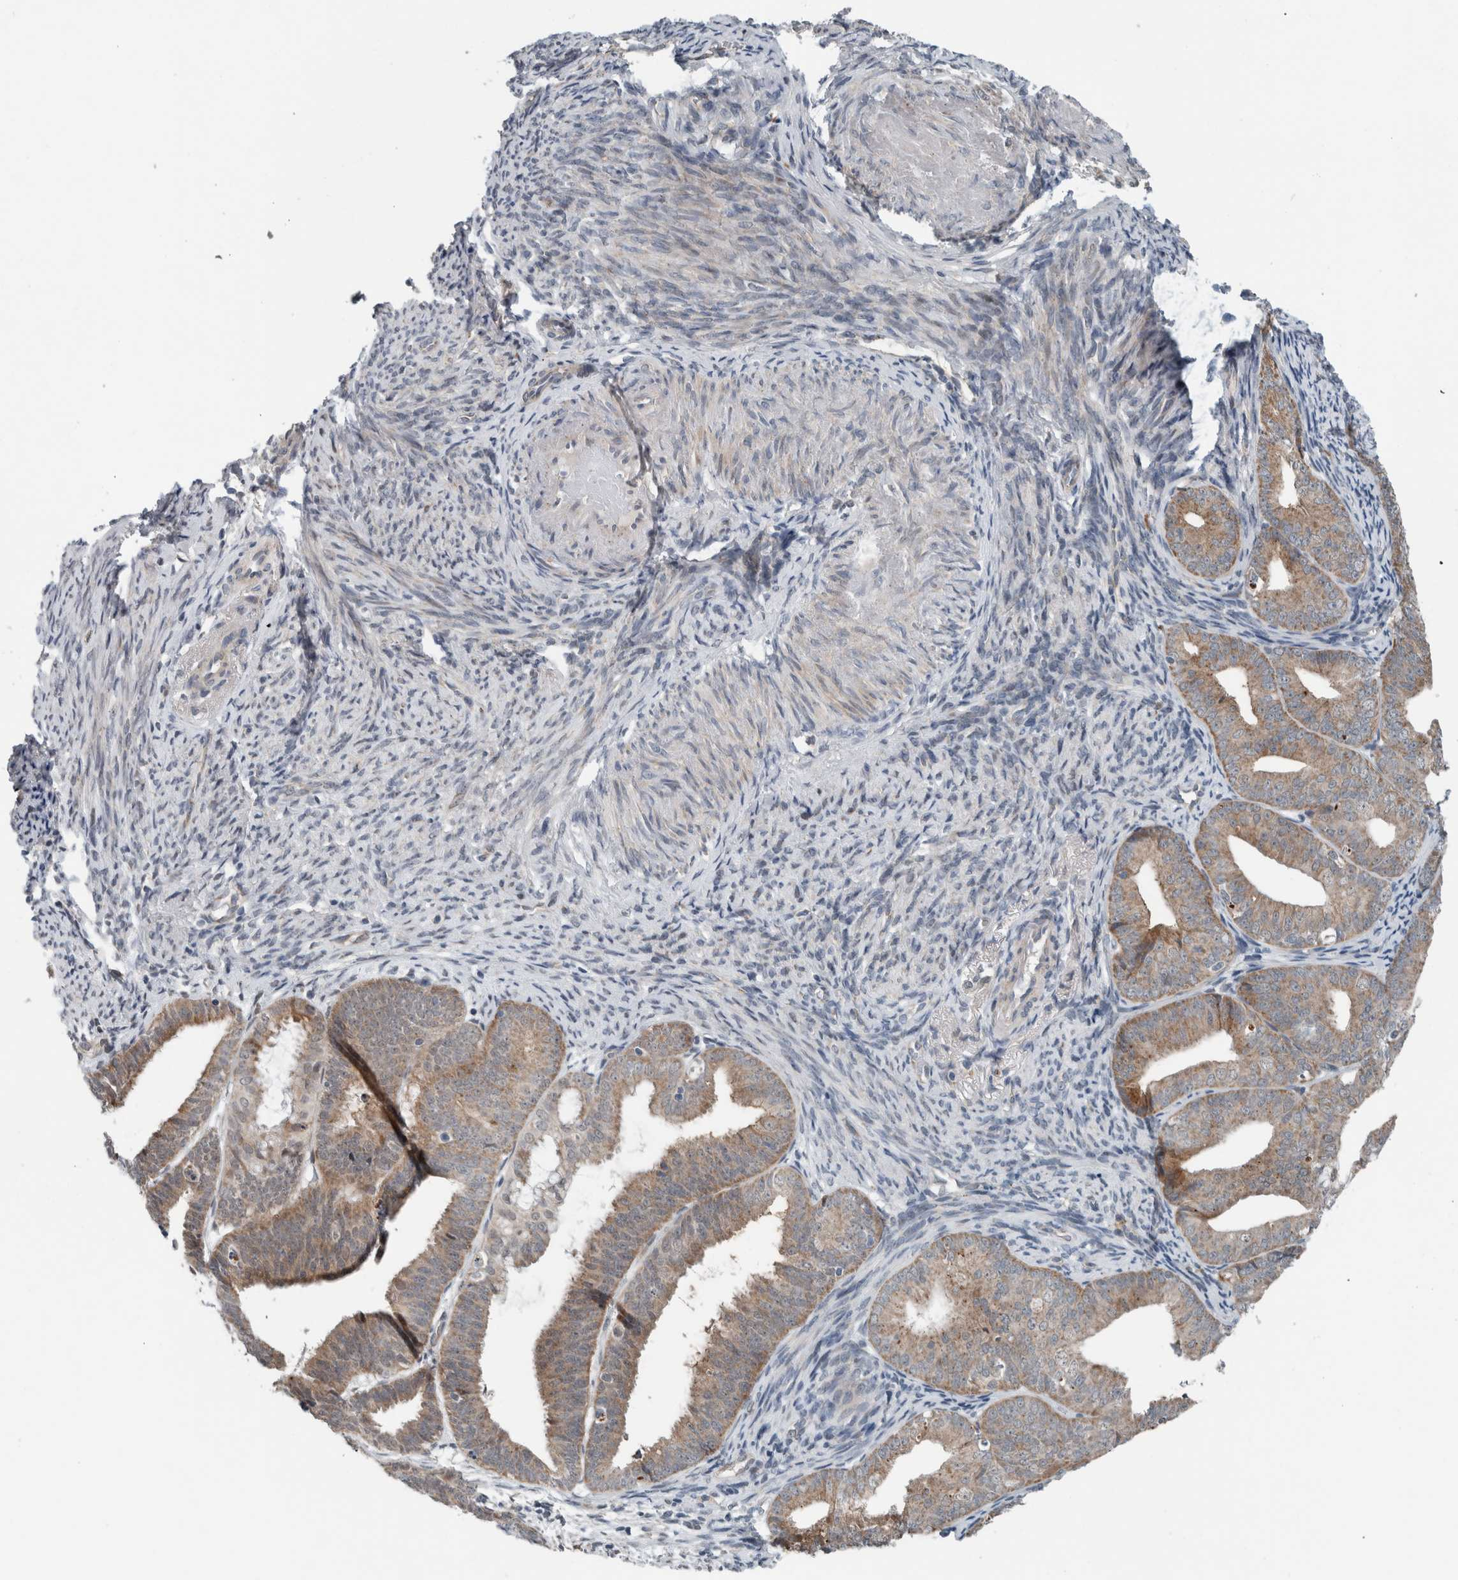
{"staining": {"intensity": "moderate", "quantity": ">75%", "location": "cytoplasmic/membranous"}, "tissue": "endometrial cancer", "cell_type": "Tumor cells", "image_type": "cancer", "snomed": [{"axis": "morphology", "description": "Adenocarcinoma, NOS"}, {"axis": "topography", "description": "Endometrium"}], "caption": "A high-resolution micrograph shows immunohistochemistry (IHC) staining of adenocarcinoma (endometrial), which reveals moderate cytoplasmic/membranous staining in approximately >75% of tumor cells.", "gene": "GBA2", "patient": {"sex": "female", "age": 63}}